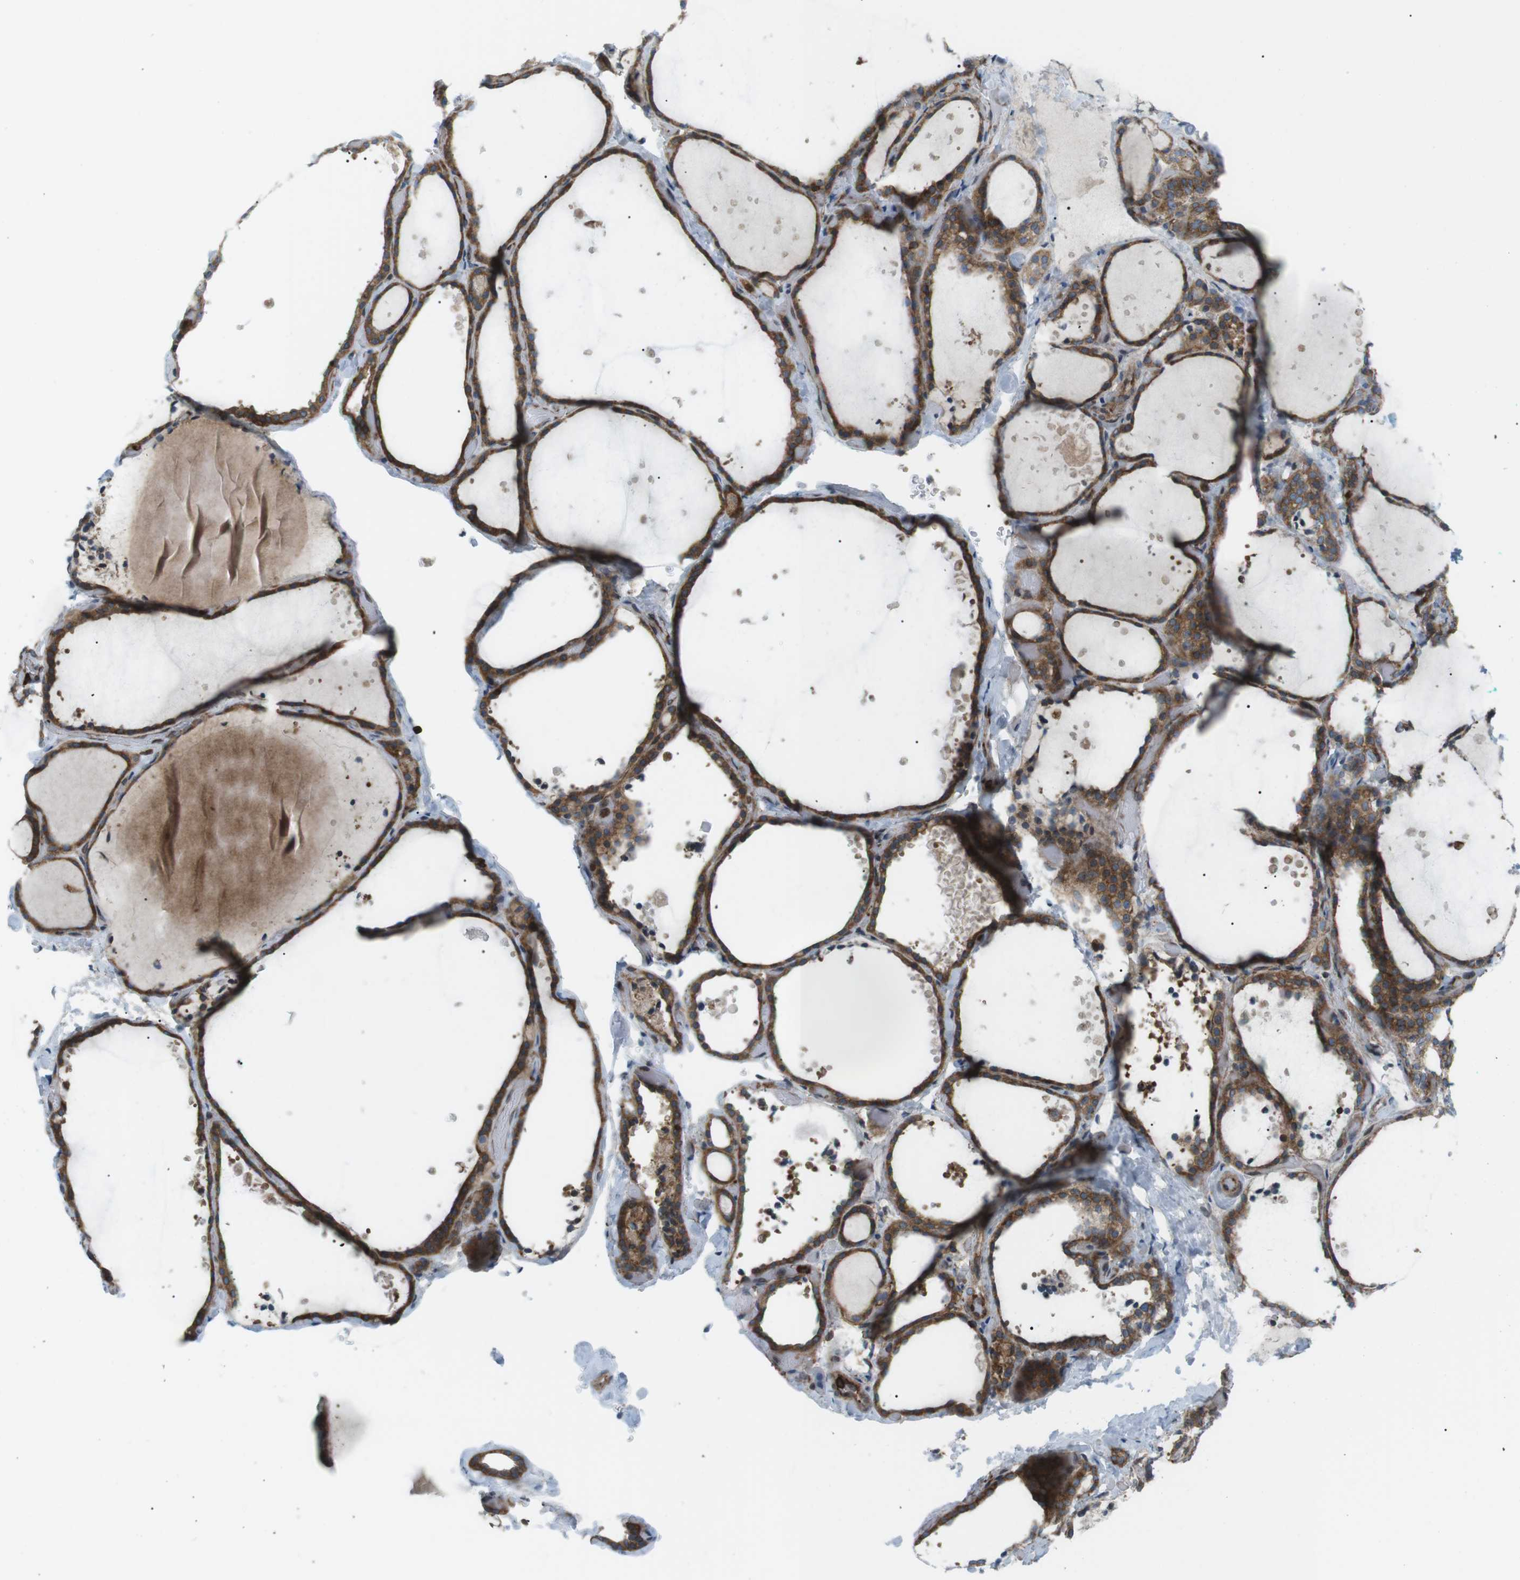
{"staining": {"intensity": "strong", "quantity": ">75%", "location": "cytoplasmic/membranous"}, "tissue": "thyroid gland", "cell_type": "Glandular cells", "image_type": "normal", "snomed": [{"axis": "morphology", "description": "Normal tissue, NOS"}, {"axis": "topography", "description": "Thyroid gland"}], "caption": "This photomicrograph demonstrates unremarkable thyroid gland stained with immunohistochemistry to label a protein in brown. The cytoplasmic/membranous of glandular cells show strong positivity for the protein. Nuclei are counter-stained blue.", "gene": "FLII", "patient": {"sex": "female", "age": 44}}